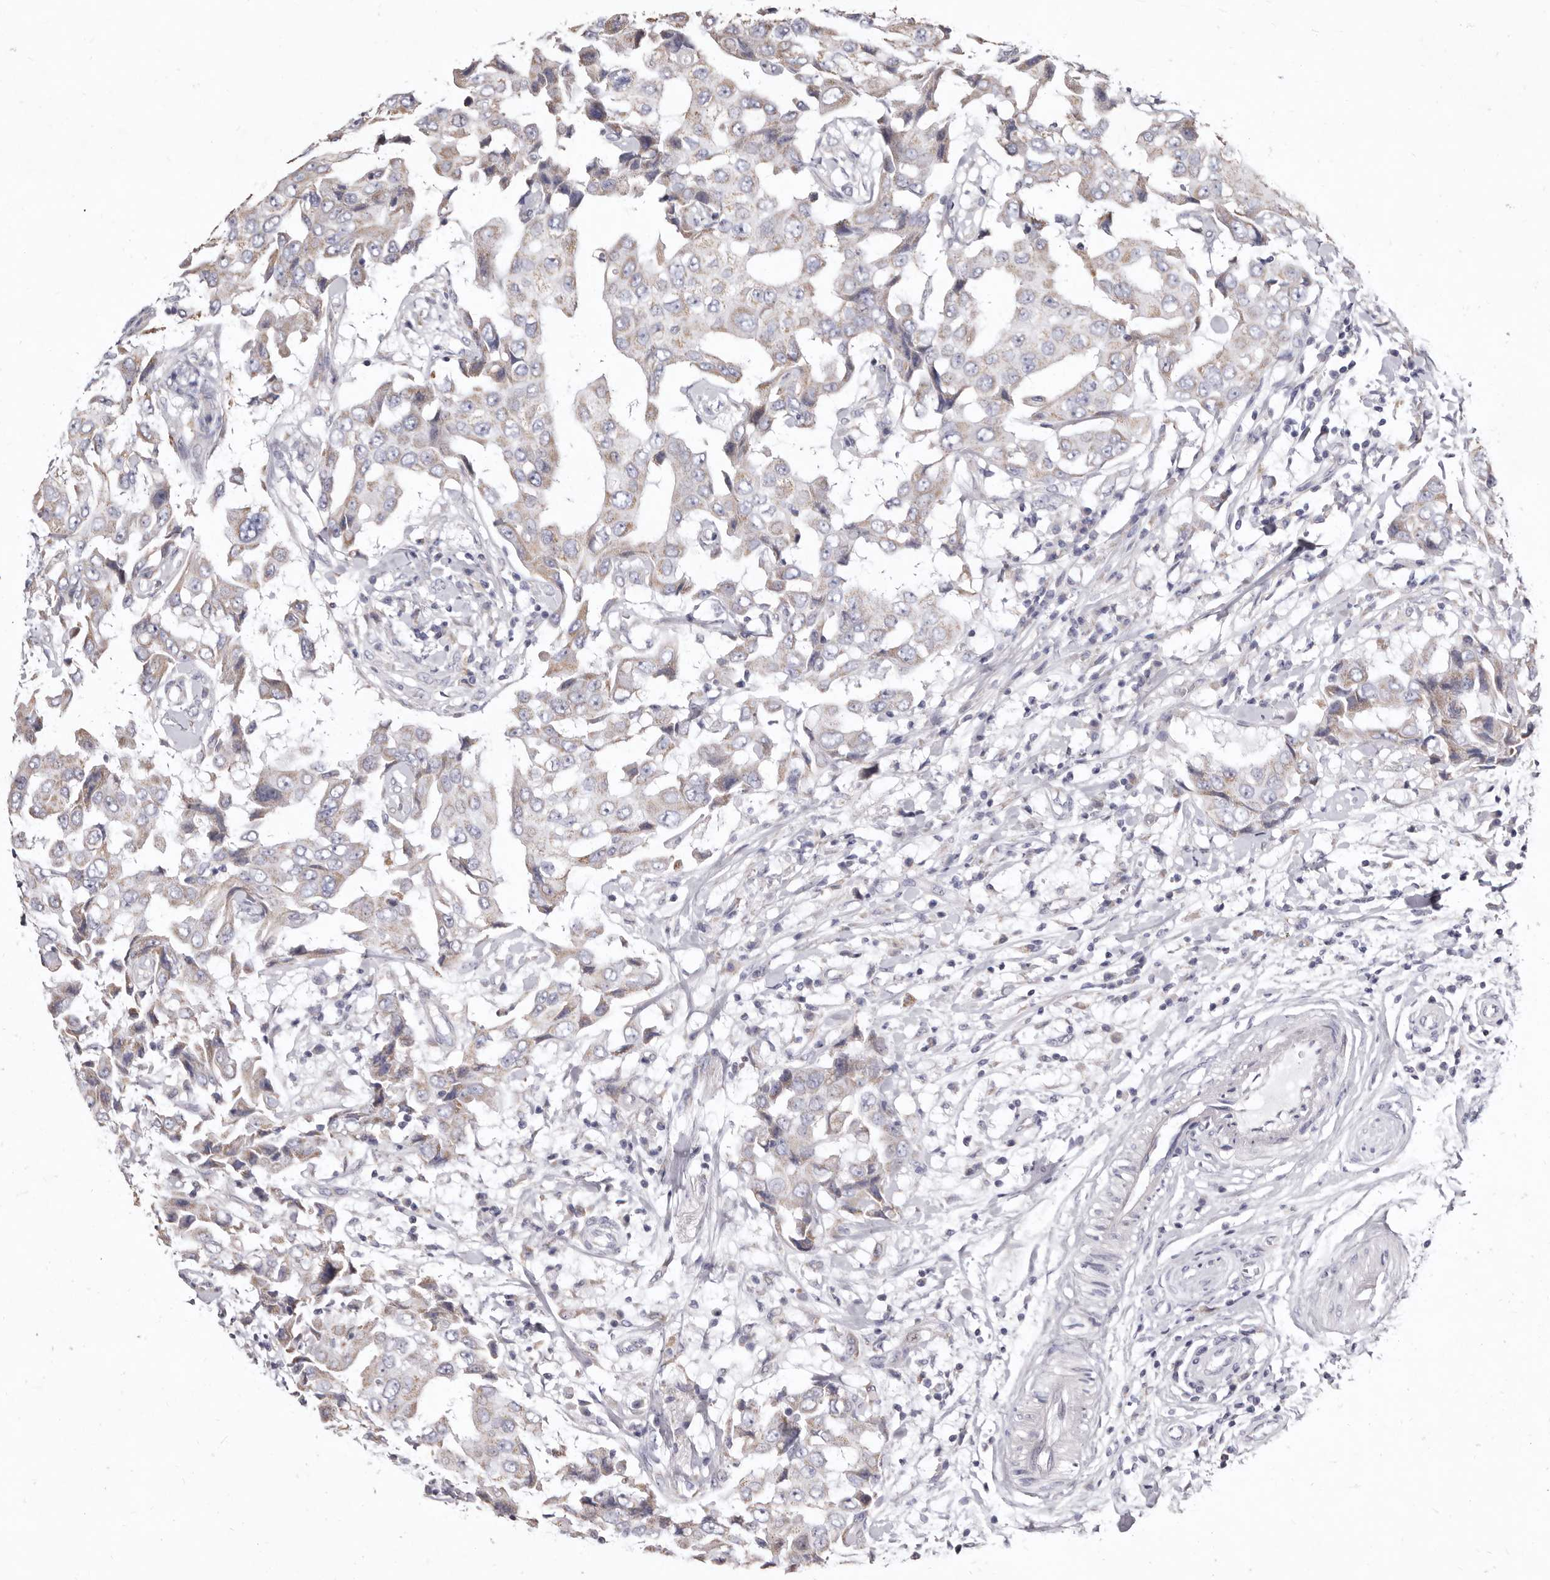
{"staining": {"intensity": "weak", "quantity": "<25%", "location": "cytoplasmic/membranous"}, "tissue": "breast cancer", "cell_type": "Tumor cells", "image_type": "cancer", "snomed": [{"axis": "morphology", "description": "Duct carcinoma"}, {"axis": "topography", "description": "Breast"}], "caption": "The photomicrograph demonstrates no staining of tumor cells in infiltrating ductal carcinoma (breast).", "gene": "CYP2E1", "patient": {"sex": "female", "age": 27}}